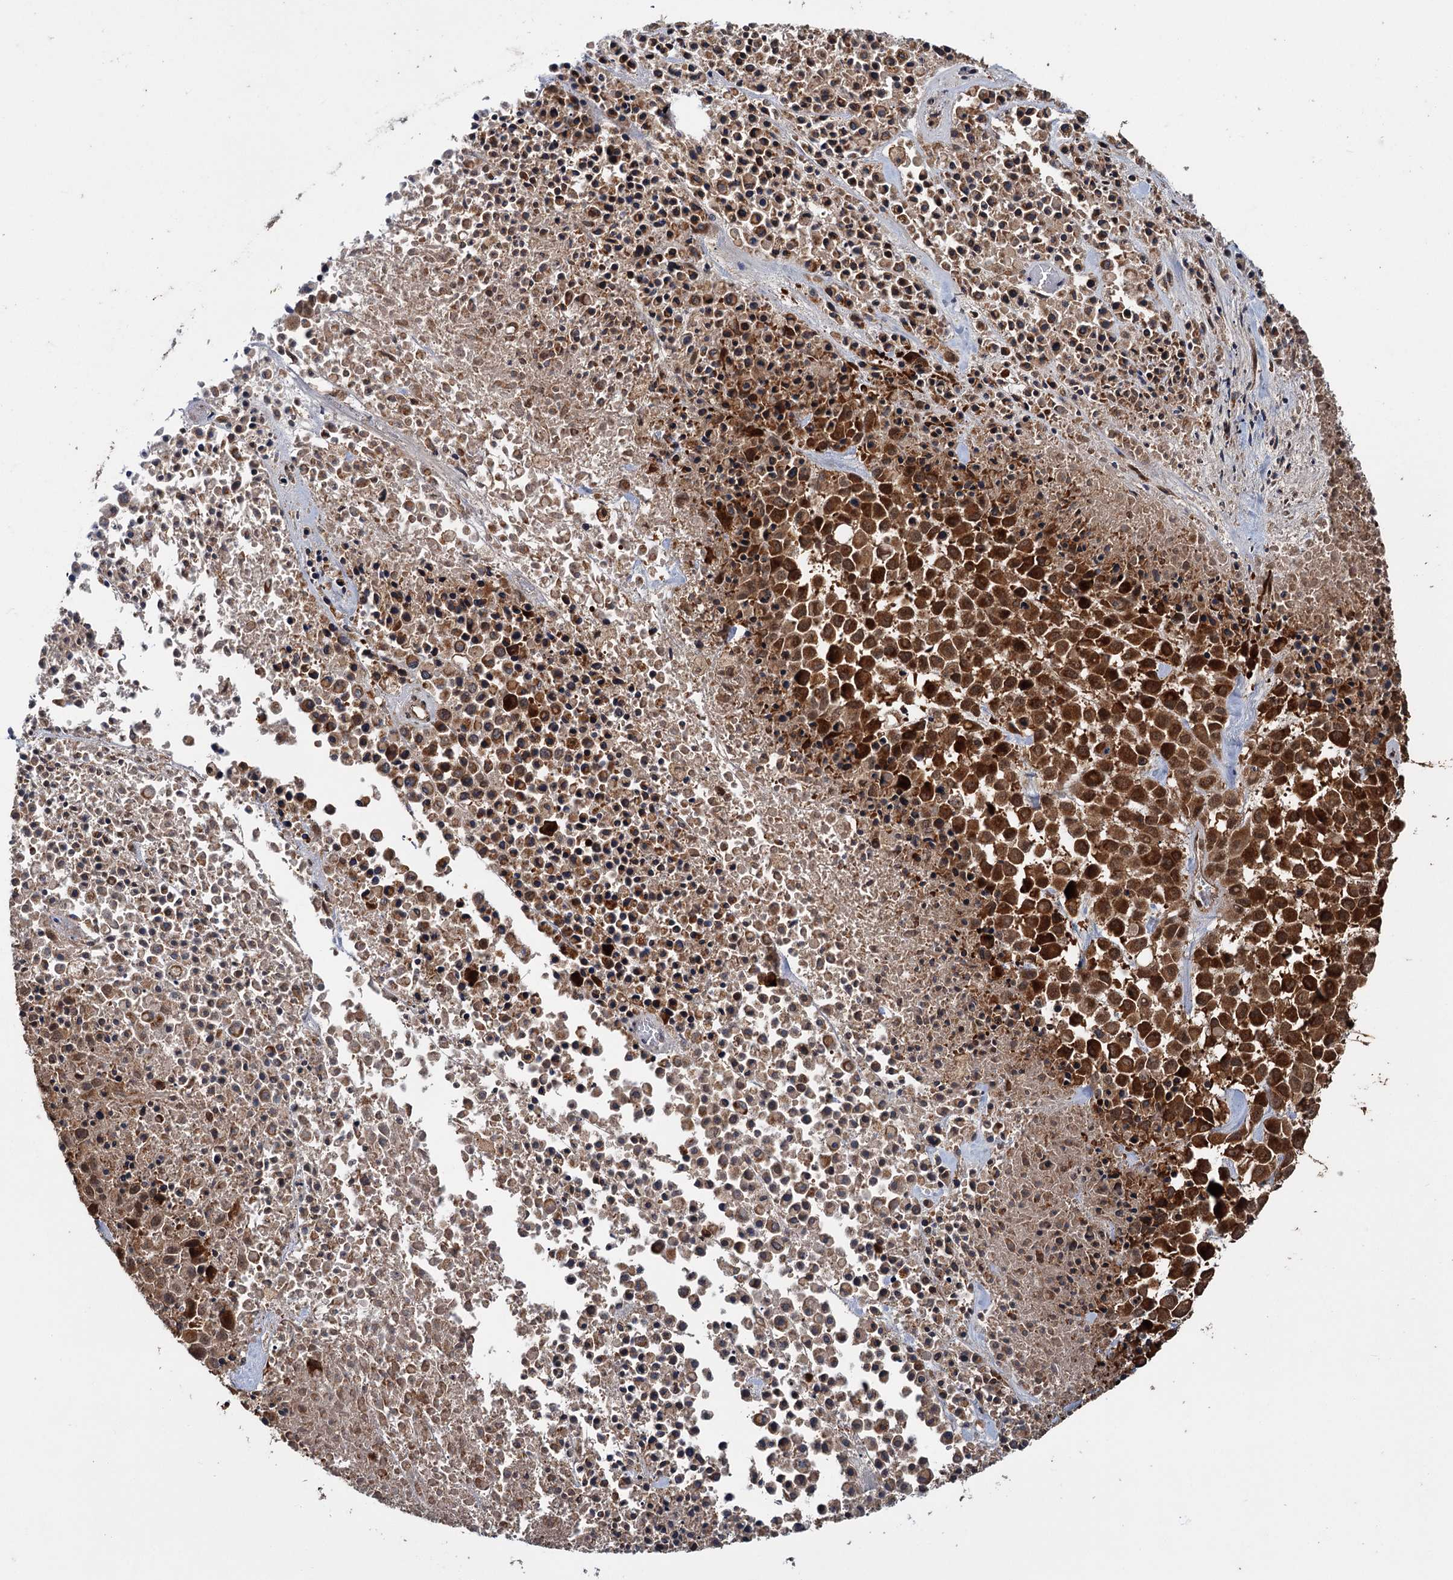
{"staining": {"intensity": "strong", "quantity": ">75%", "location": "cytoplasmic/membranous"}, "tissue": "melanoma", "cell_type": "Tumor cells", "image_type": "cancer", "snomed": [{"axis": "morphology", "description": "Malignant melanoma, Metastatic site"}, {"axis": "topography", "description": "Skin"}], "caption": "Protein staining exhibits strong cytoplasmic/membranous expression in approximately >75% of tumor cells in melanoma.", "gene": "KANSL2", "patient": {"sex": "female", "age": 81}}